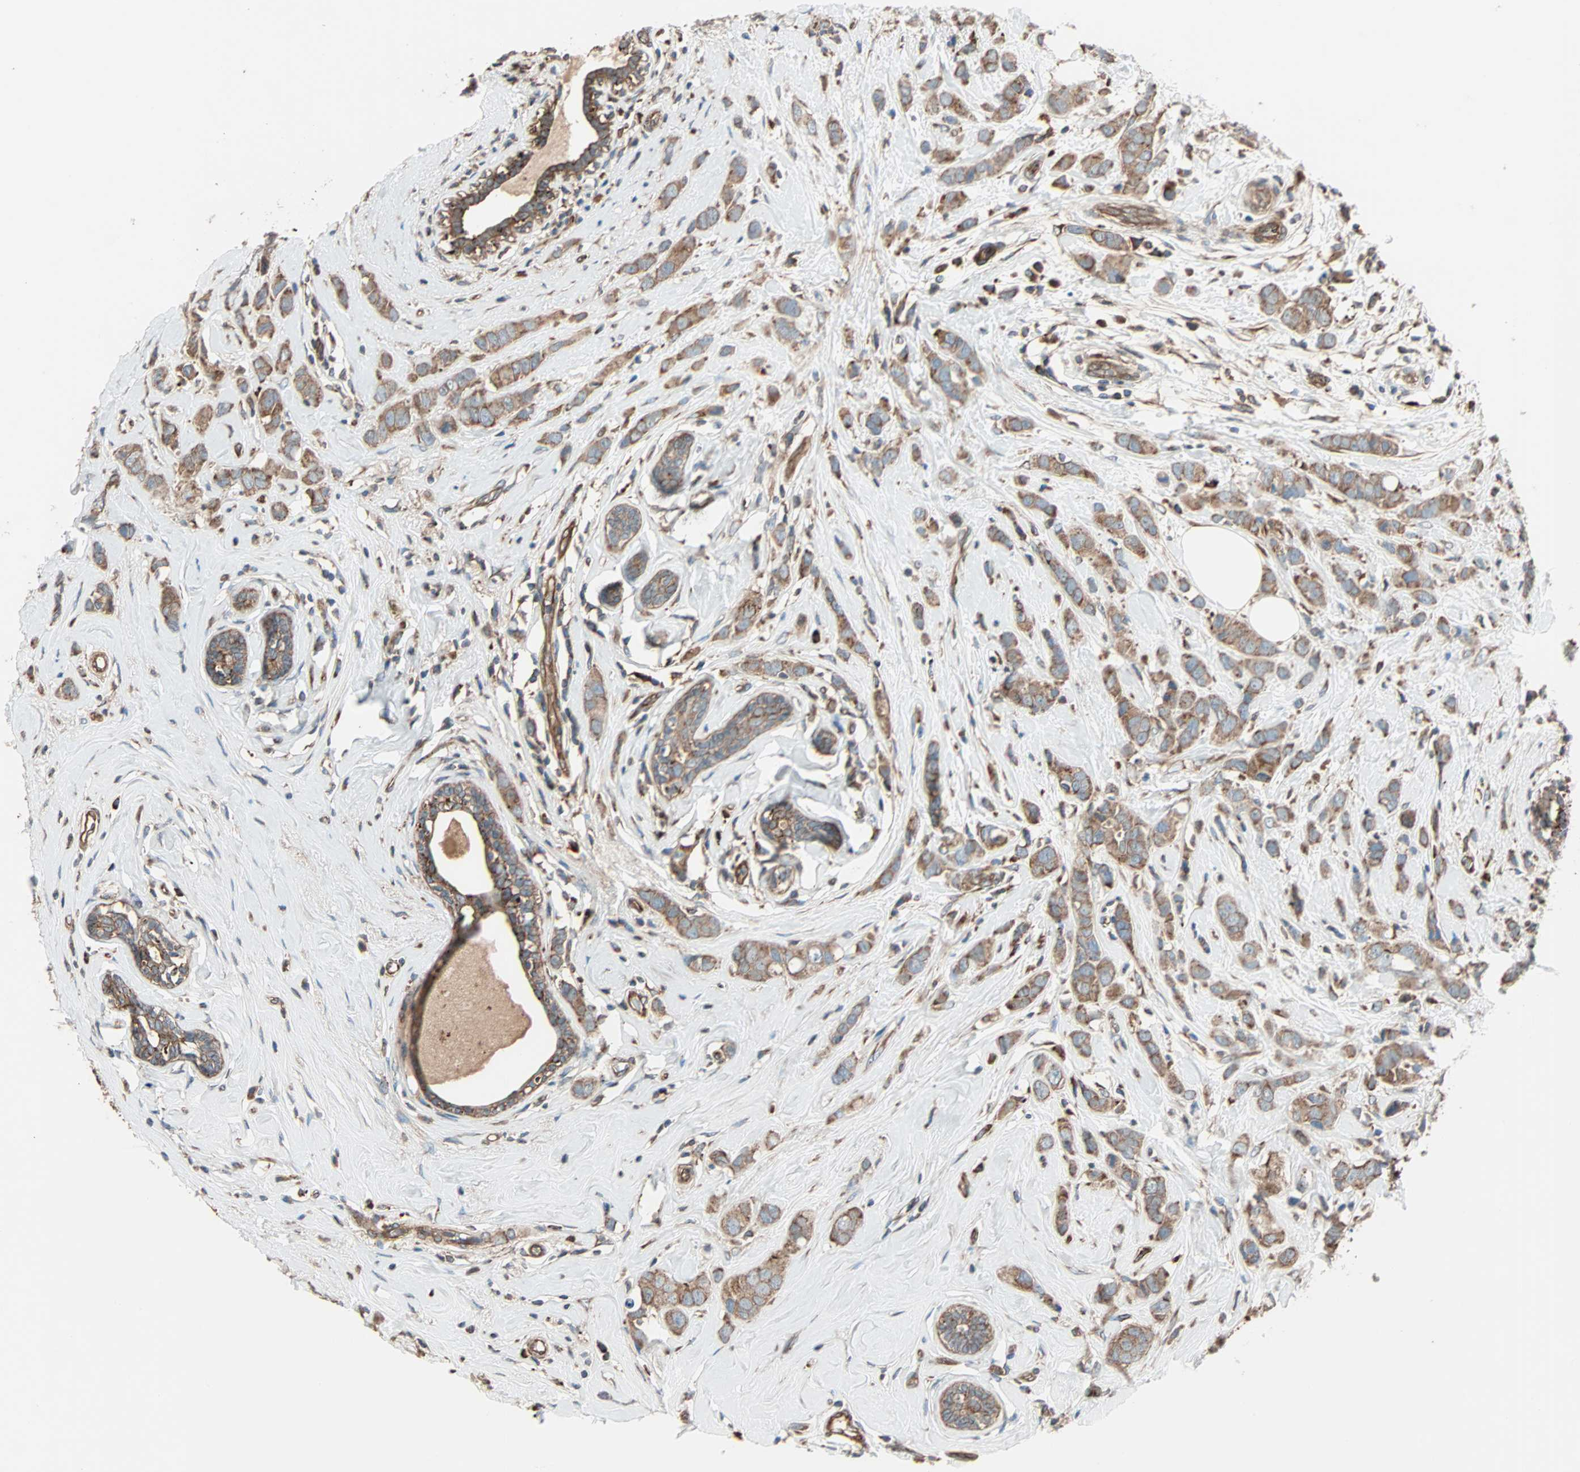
{"staining": {"intensity": "moderate", "quantity": ">75%", "location": "cytoplasmic/membranous"}, "tissue": "breast cancer", "cell_type": "Tumor cells", "image_type": "cancer", "snomed": [{"axis": "morphology", "description": "Normal tissue, NOS"}, {"axis": "morphology", "description": "Duct carcinoma"}, {"axis": "topography", "description": "Breast"}], "caption": "Infiltrating ductal carcinoma (breast) stained for a protein (brown) shows moderate cytoplasmic/membranous positive staining in approximately >75% of tumor cells.", "gene": "PHYH", "patient": {"sex": "female", "age": 50}}